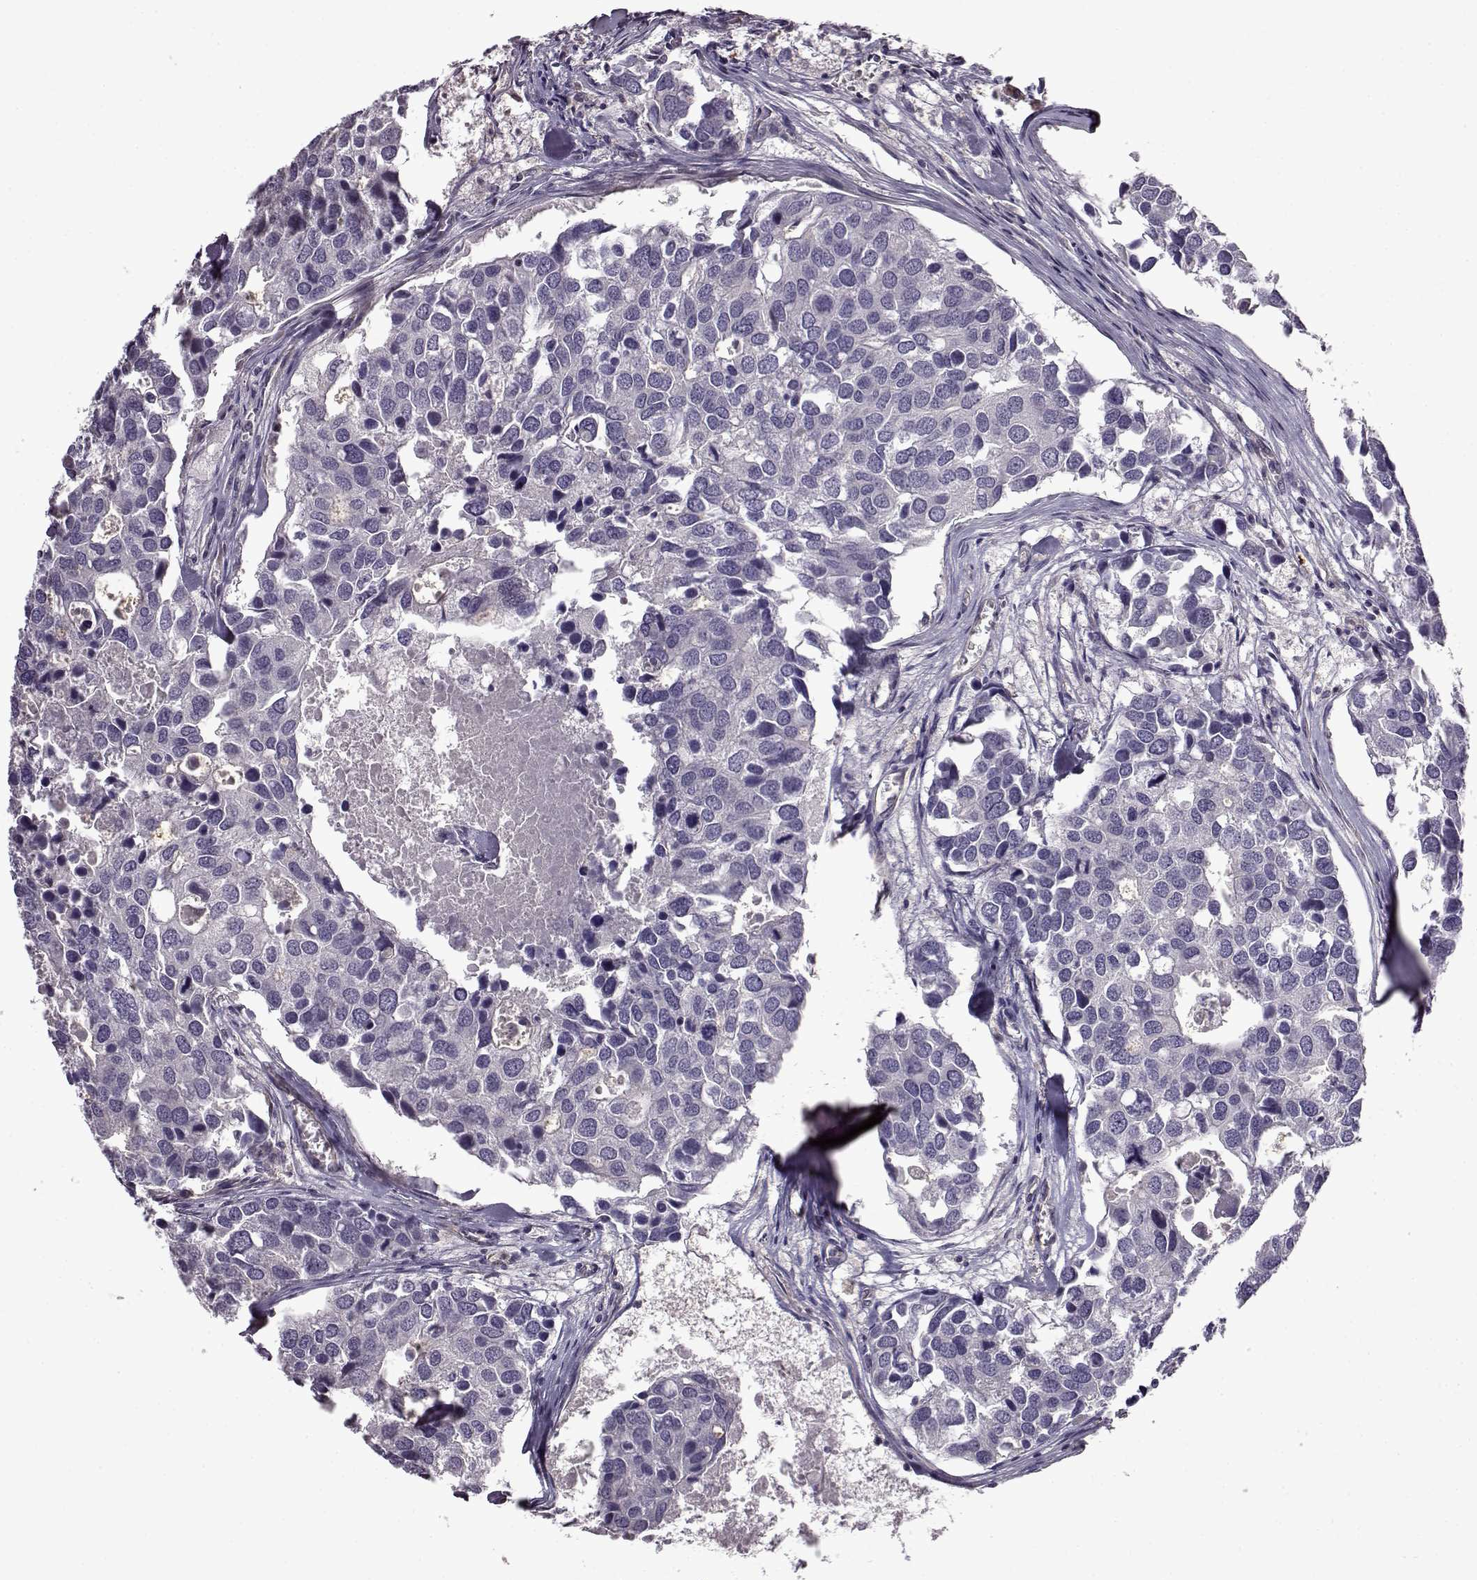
{"staining": {"intensity": "negative", "quantity": "none", "location": "none"}, "tissue": "breast cancer", "cell_type": "Tumor cells", "image_type": "cancer", "snomed": [{"axis": "morphology", "description": "Duct carcinoma"}, {"axis": "topography", "description": "Breast"}], "caption": "This is an IHC photomicrograph of human breast cancer (invasive ductal carcinoma). There is no positivity in tumor cells.", "gene": "EDDM3B", "patient": {"sex": "female", "age": 83}}